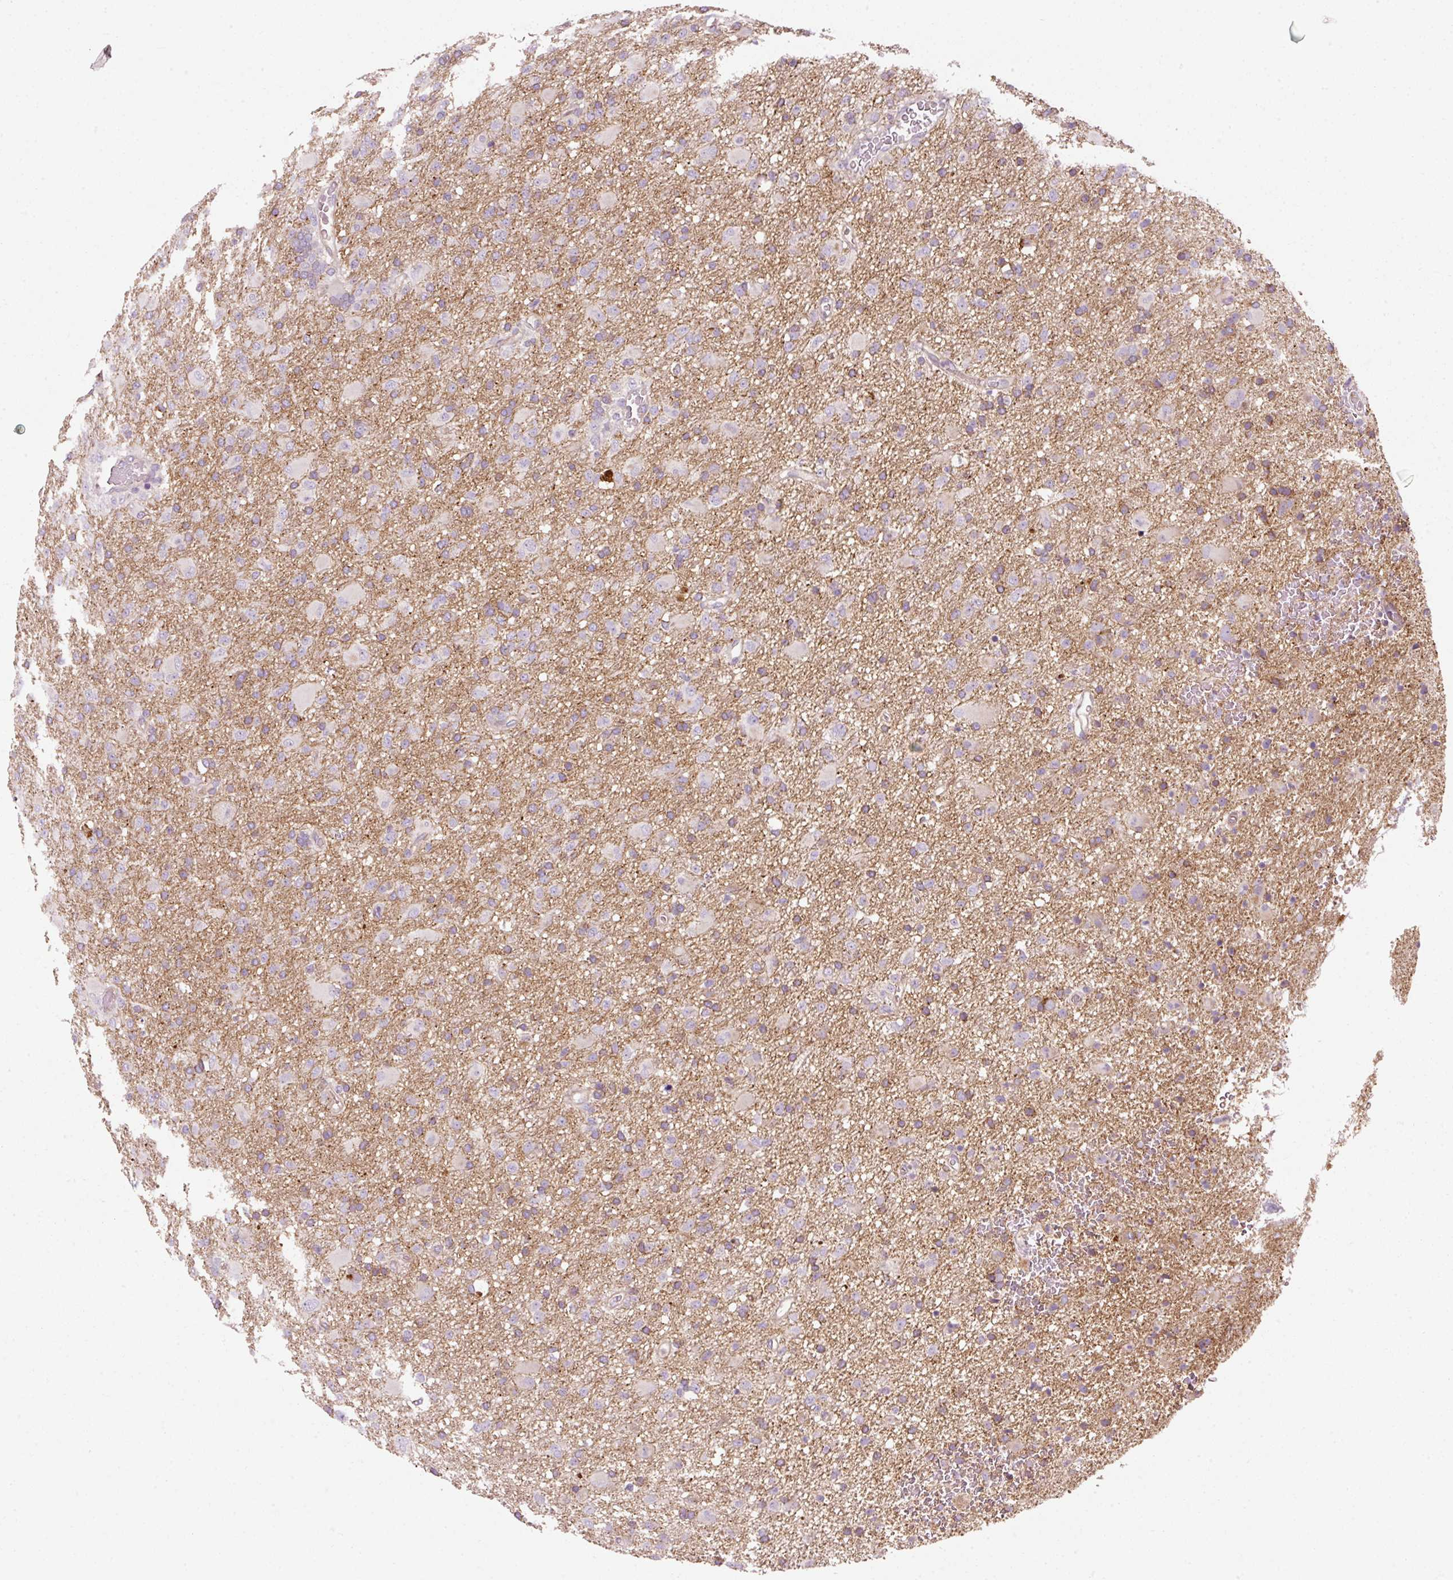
{"staining": {"intensity": "negative", "quantity": "none", "location": "none"}, "tissue": "glioma", "cell_type": "Tumor cells", "image_type": "cancer", "snomed": [{"axis": "morphology", "description": "Glioma, malignant, Low grade"}, {"axis": "topography", "description": "Brain"}], "caption": "Protein analysis of glioma reveals no significant expression in tumor cells.", "gene": "NAPA", "patient": {"sex": "male", "age": 65}}